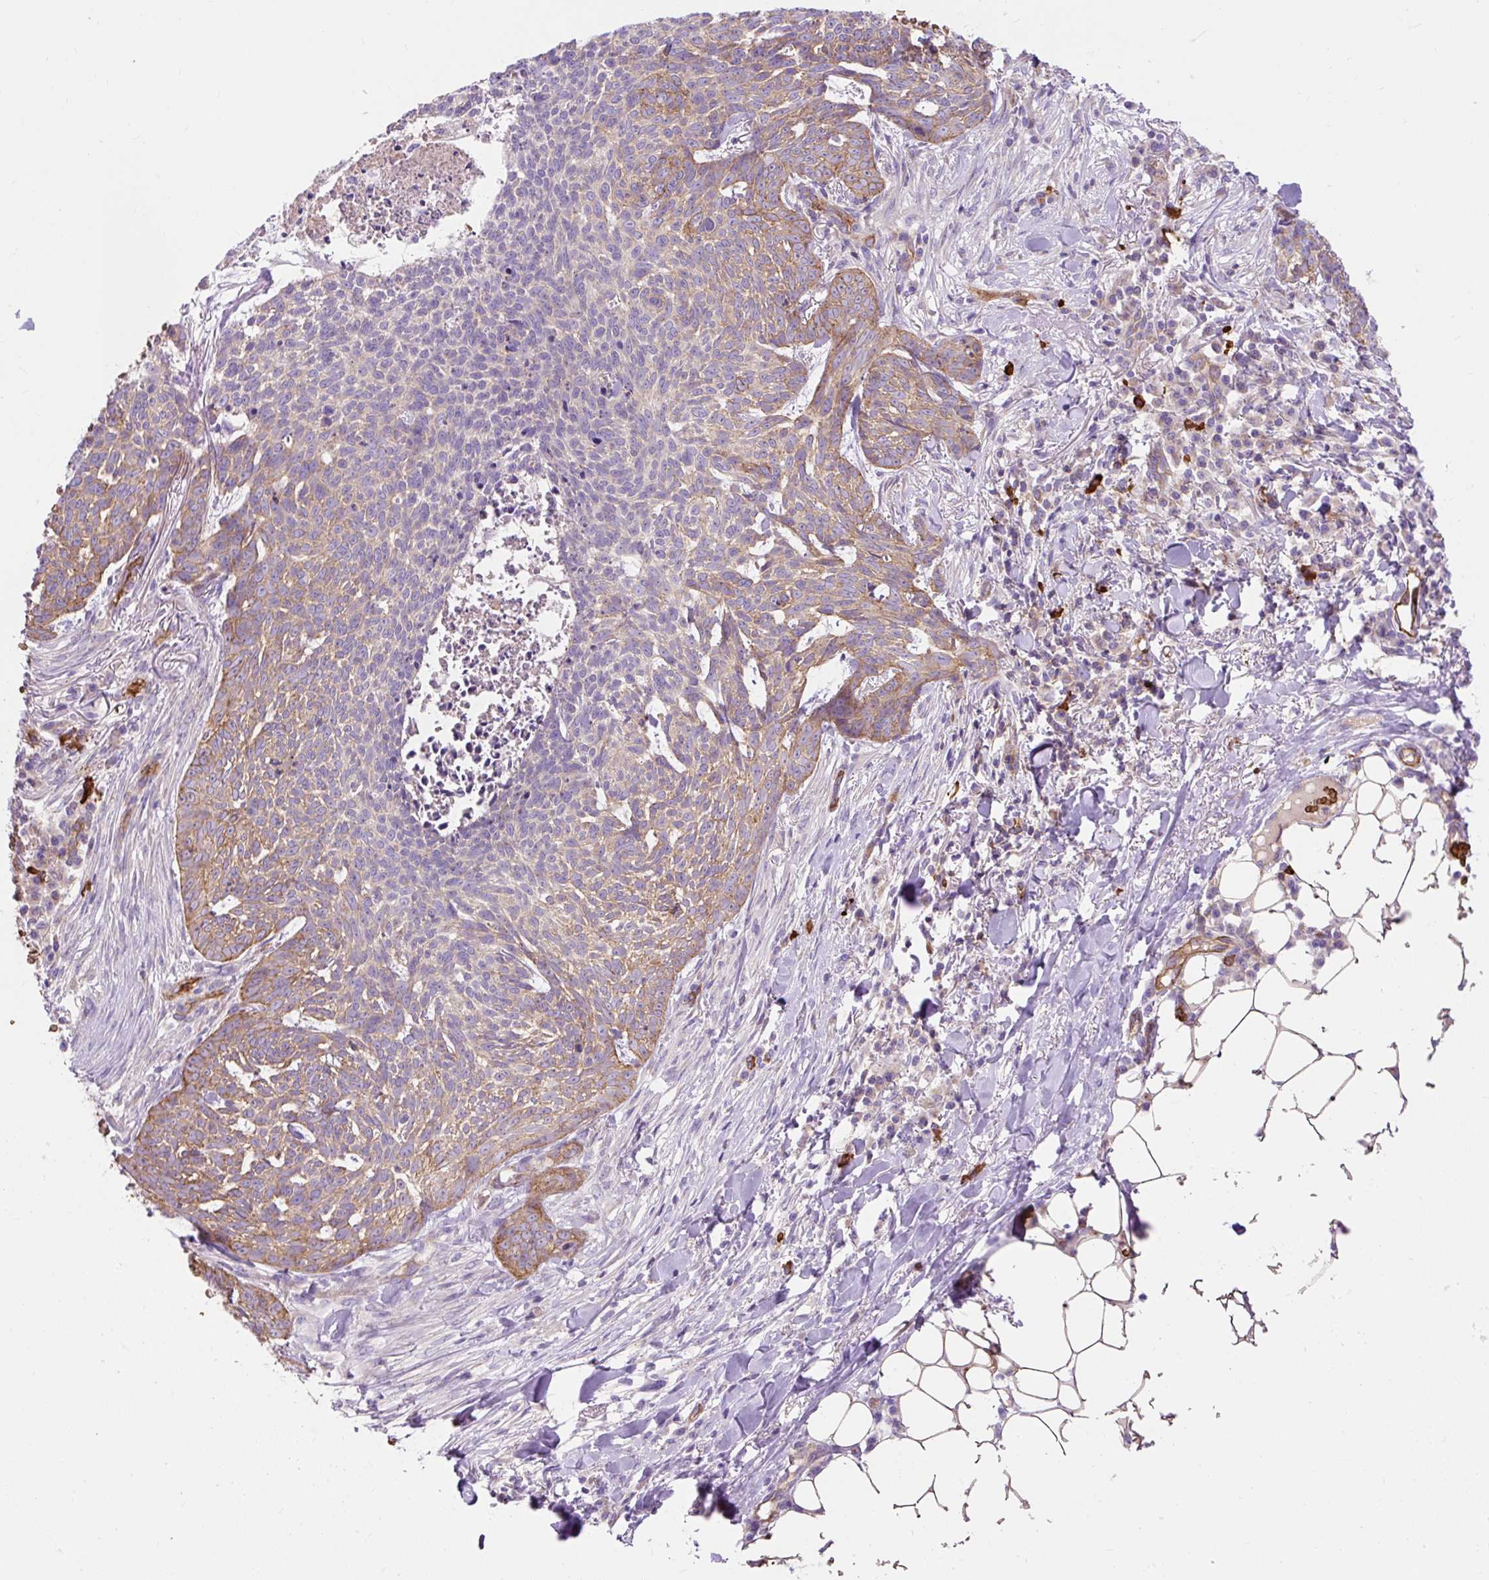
{"staining": {"intensity": "moderate", "quantity": "25%-75%", "location": "cytoplasmic/membranous"}, "tissue": "skin cancer", "cell_type": "Tumor cells", "image_type": "cancer", "snomed": [{"axis": "morphology", "description": "Basal cell carcinoma"}, {"axis": "topography", "description": "Skin"}], "caption": "There is medium levels of moderate cytoplasmic/membranous staining in tumor cells of skin basal cell carcinoma, as demonstrated by immunohistochemical staining (brown color).", "gene": "HIP1R", "patient": {"sex": "female", "age": 93}}